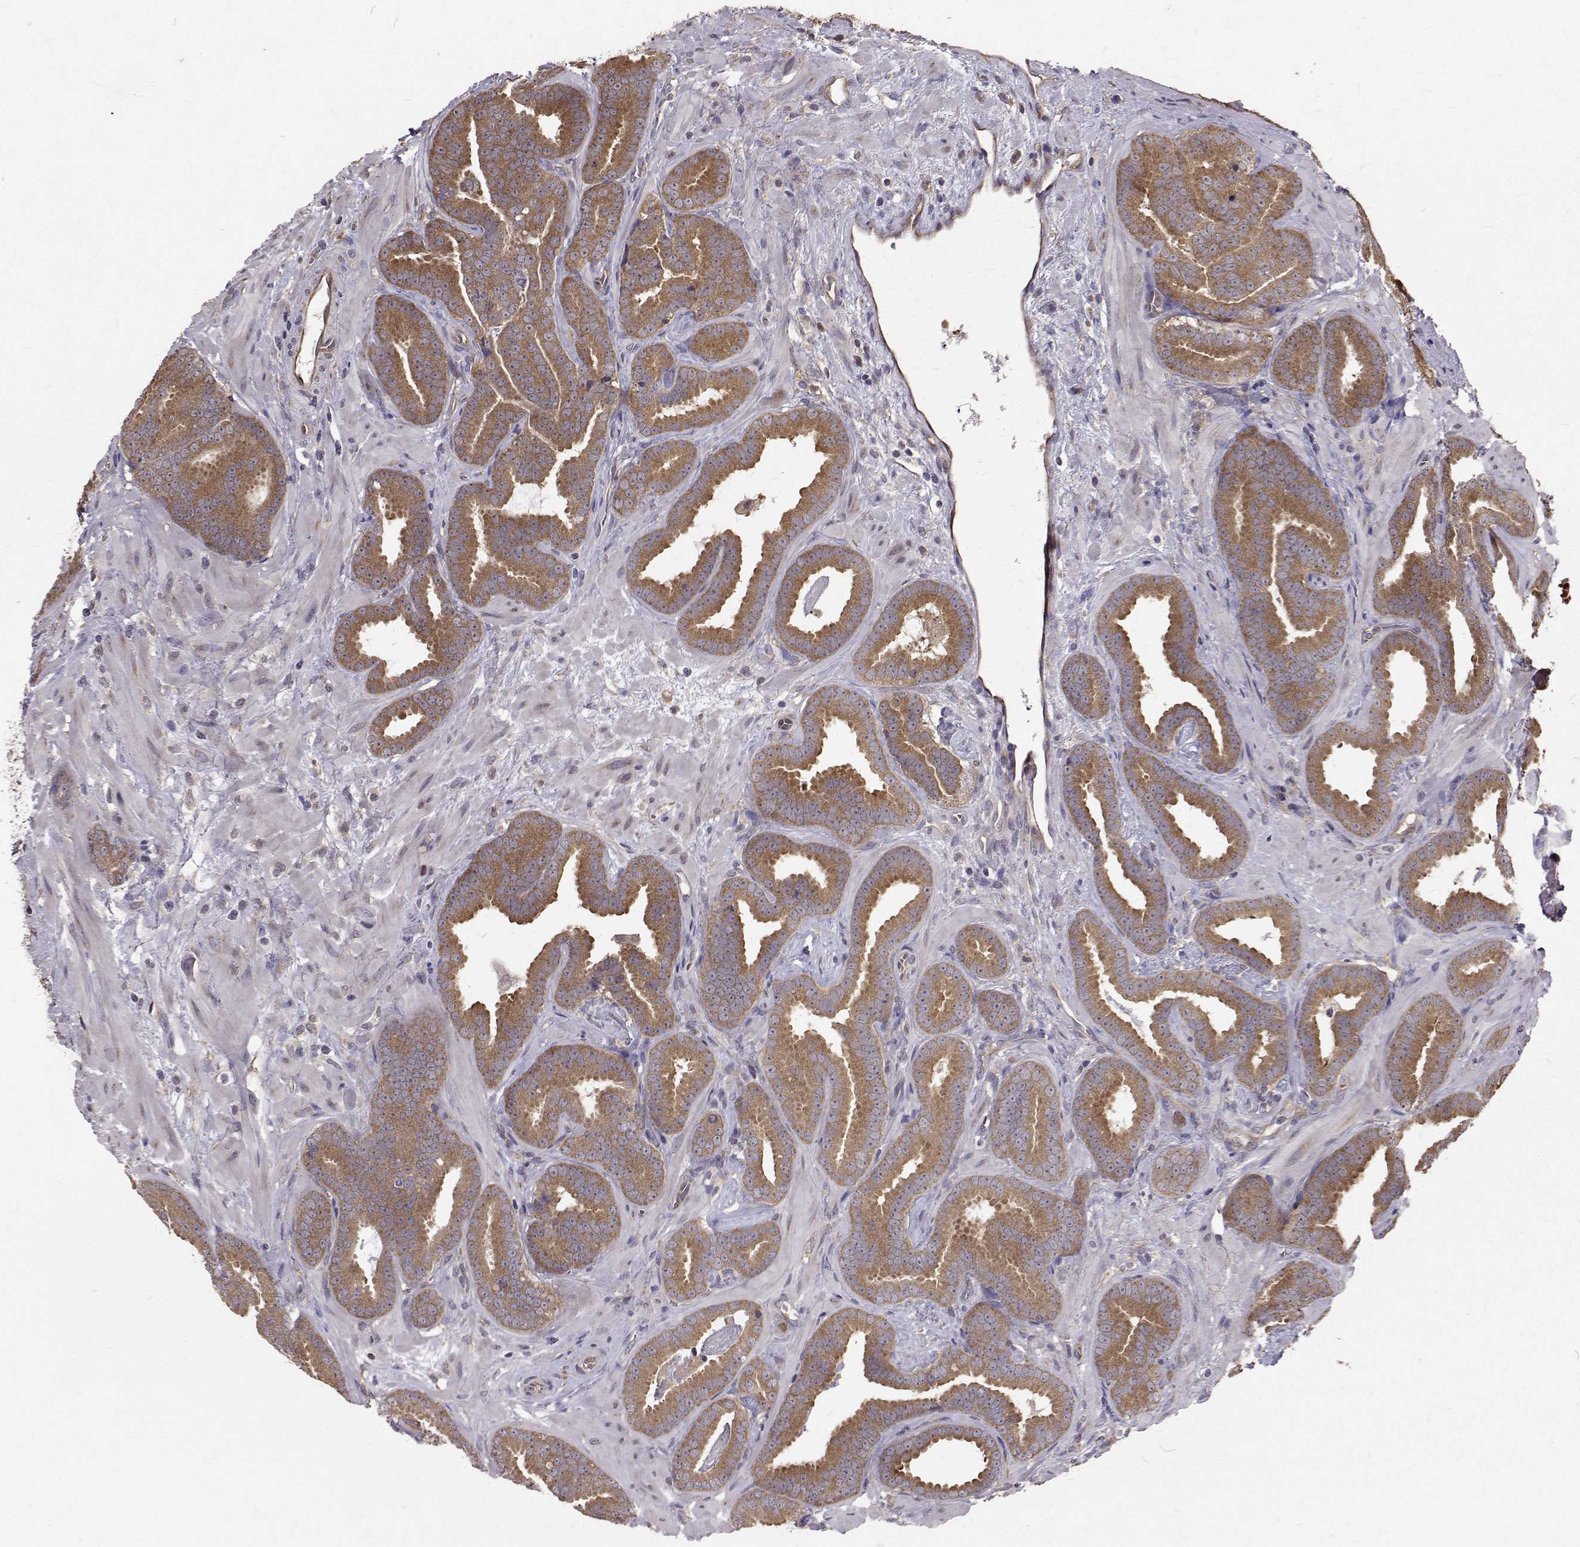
{"staining": {"intensity": "moderate", "quantity": ">75%", "location": "cytoplasmic/membranous"}, "tissue": "prostate cancer", "cell_type": "Tumor cells", "image_type": "cancer", "snomed": [{"axis": "morphology", "description": "Adenocarcinoma, Low grade"}, {"axis": "topography", "description": "Prostate"}], "caption": "Immunohistochemistry of human prostate low-grade adenocarcinoma demonstrates medium levels of moderate cytoplasmic/membranous staining in approximately >75% of tumor cells.", "gene": "FARSB", "patient": {"sex": "male", "age": 63}}